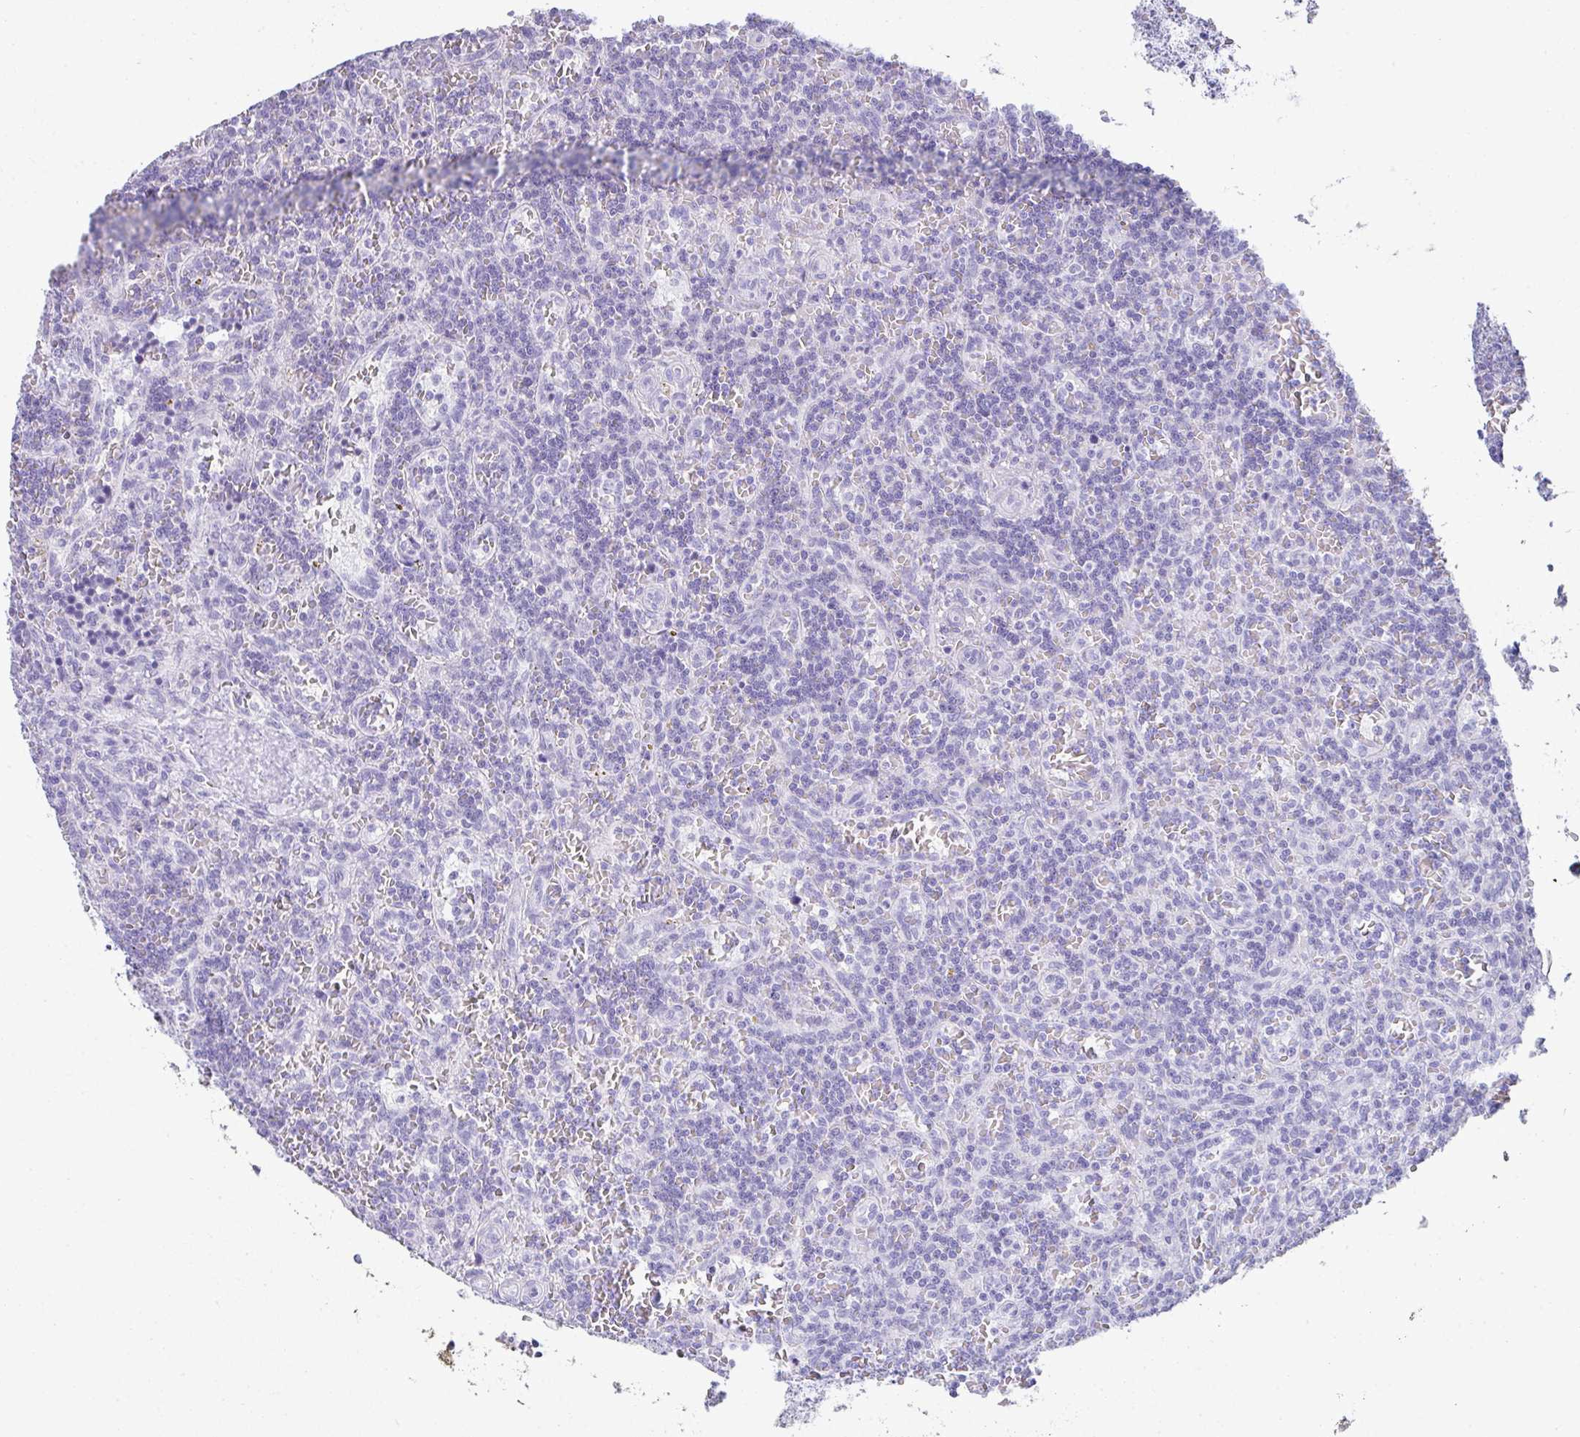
{"staining": {"intensity": "negative", "quantity": "none", "location": "none"}, "tissue": "lymphoma", "cell_type": "Tumor cells", "image_type": "cancer", "snomed": [{"axis": "morphology", "description": "Malignant lymphoma, non-Hodgkin's type, Low grade"}, {"axis": "topography", "description": "Spleen"}], "caption": "DAB immunohistochemical staining of low-grade malignant lymphoma, non-Hodgkin's type reveals no significant expression in tumor cells.", "gene": "RLF", "patient": {"sex": "male", "age": 73}}